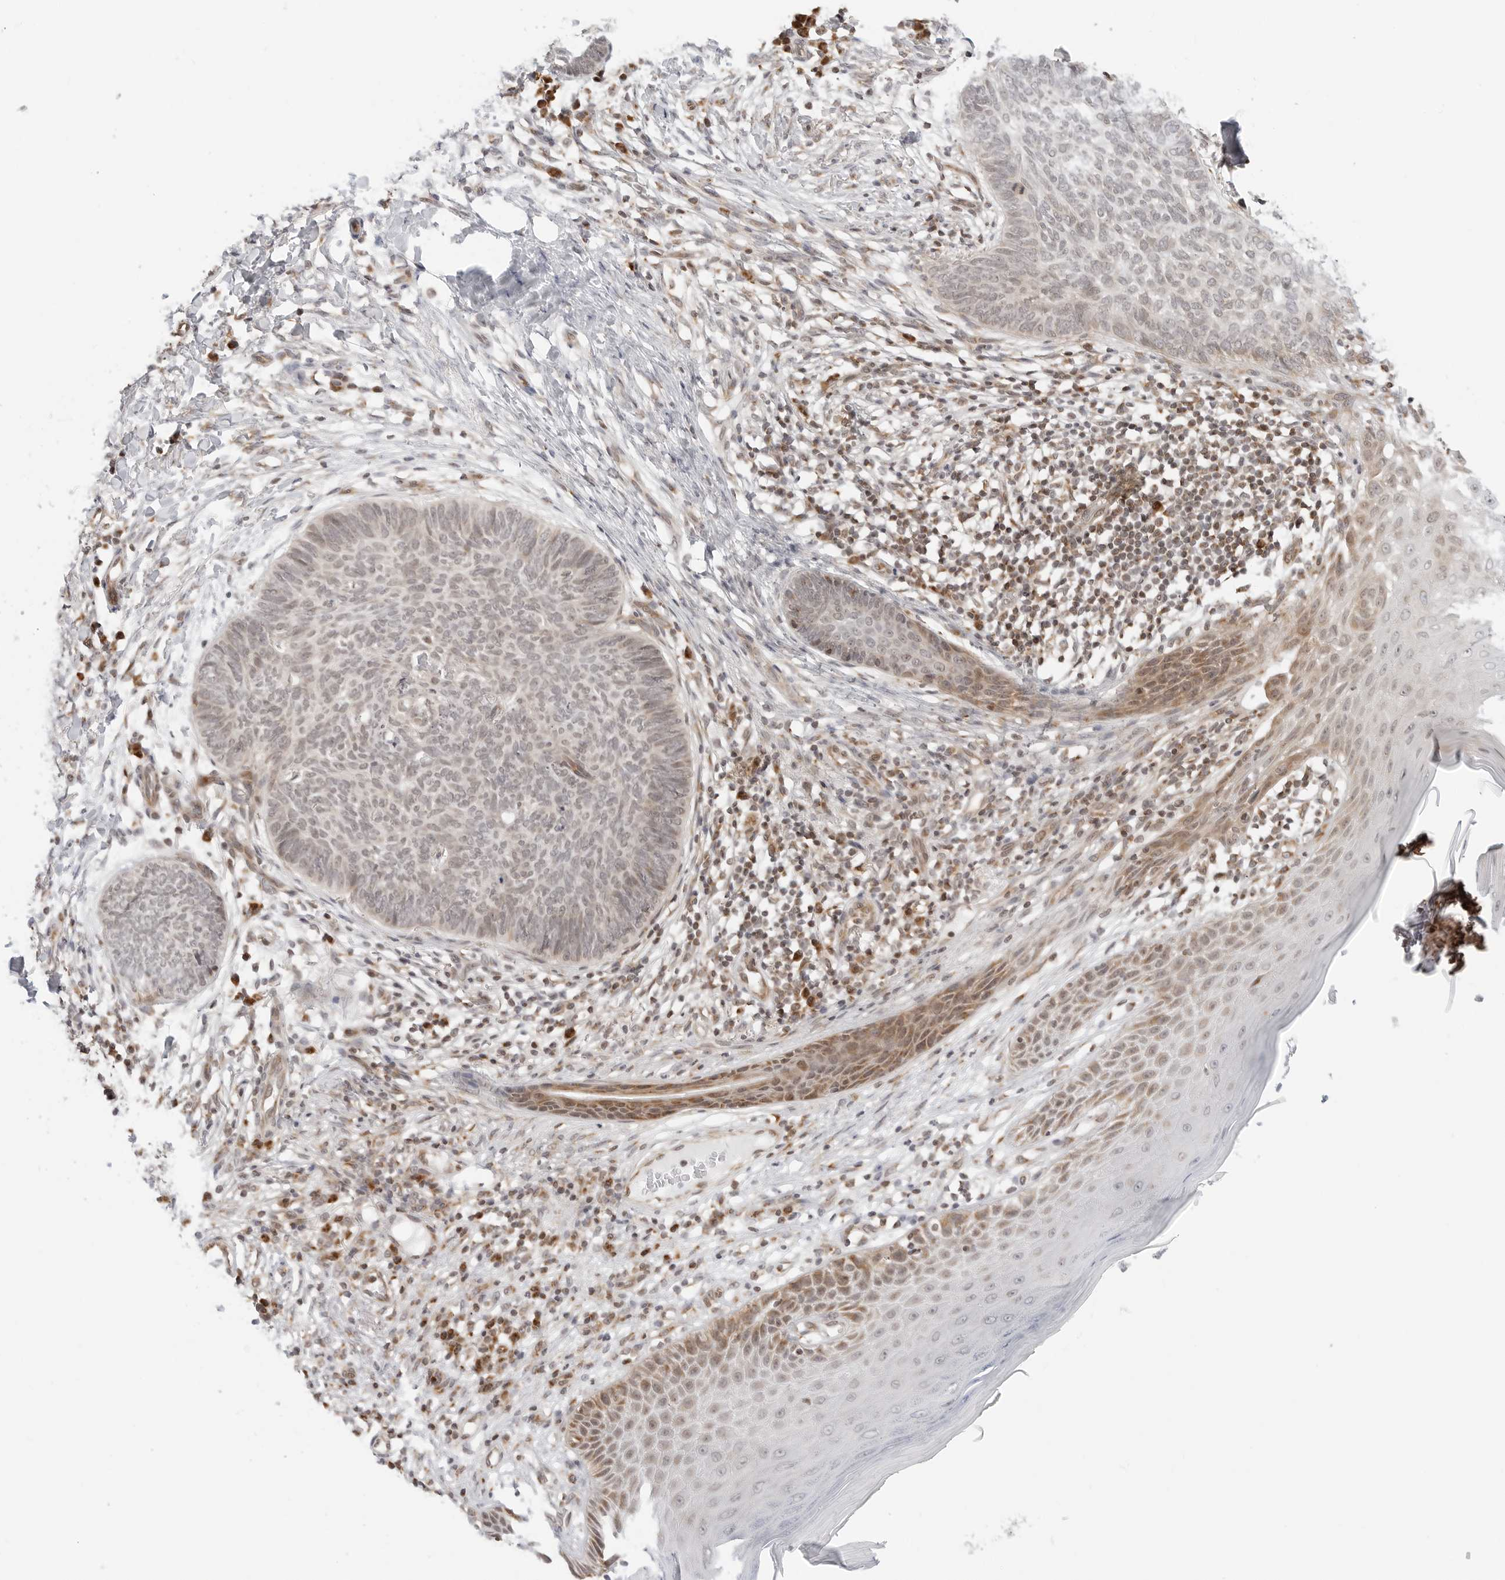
{"staining": {"intensity": "weak", "quantity": "<25%", "location": "nuclear"}, "tissue": "skin cancer", "cell_type": "Tumor cells", "image_type": "cancer", "snomed": [{"axis": "morphology", "description": "Normal tissue, NOS"}, {"axis": "morphology", "description": "Basal cell carcinoma"}, {"axis": "topography", "description": "Skin"}], "caption": "Tumor cells are negative for protein expression in human skin cancer (basal cell carcinoma).", "gene": "POLR3GL", "patient": {"sex": "male", "age": 50}}